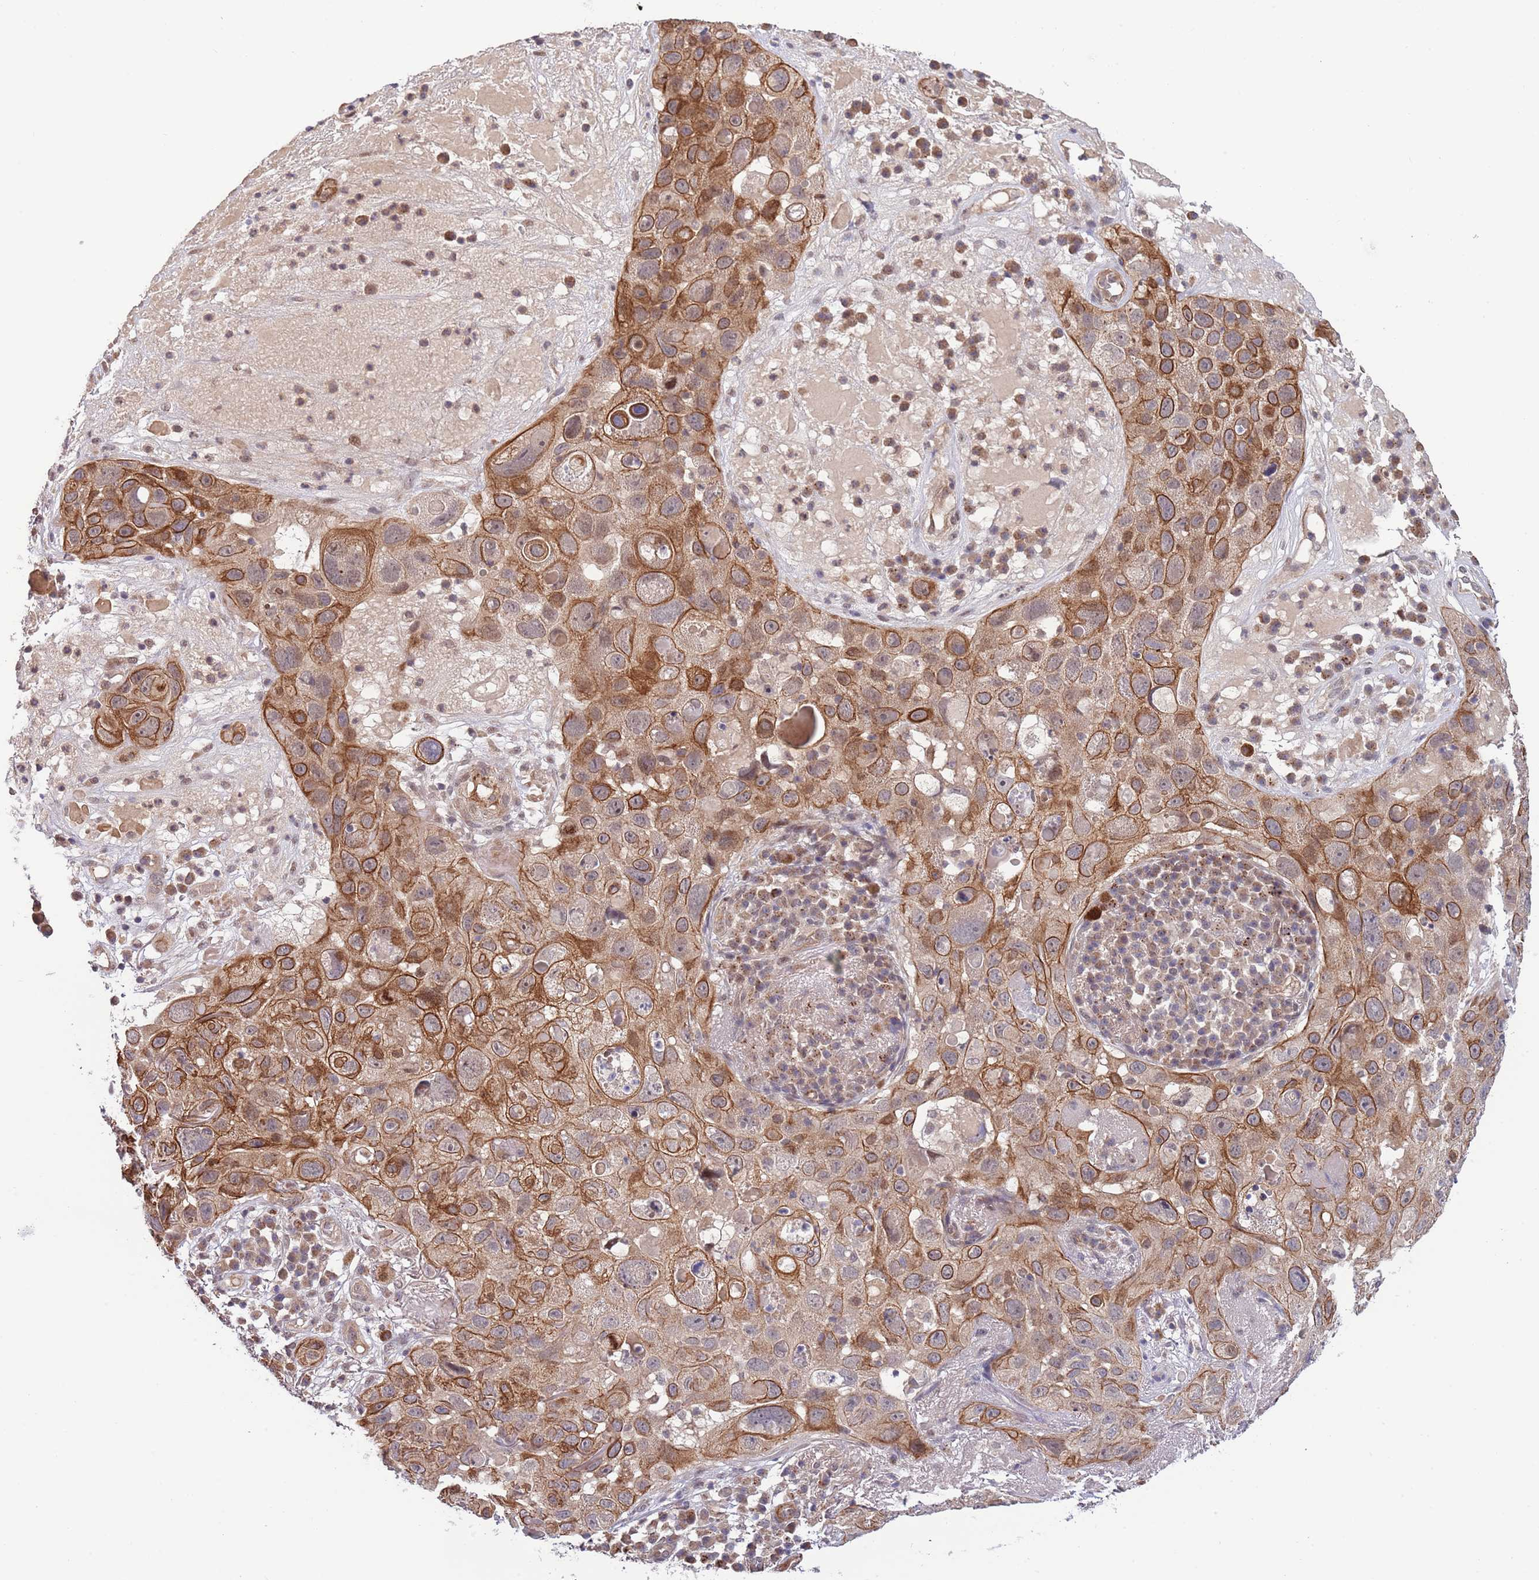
{"staining": {"intensity": "moderate", "quantity": ">75%", "location": "cytoplasmic/membranous"}, "tissue": "skin cancer", "cell_type": "Tumor cells", "image_type": "cancer", "snomed": [{"axis": "morphology", "description": "Squamous cell carcinoma in situ, NOS"}, {"axis": "morphology", "description": "Squamous cell carcinoma, NOS"}, {"axis": "topography", "description": "Skin"}], "caption": "Immunohistochemistry (IHC) photomicrograph of squamous cell carcinoma (skin) stained for a protein (brown), which exhibits medium levels of moderate cytoplasmic/membranous positivity in about >75% of tumor cells.", "gene": "PRR16", "patient": {"sex": "male", "age": 93}}